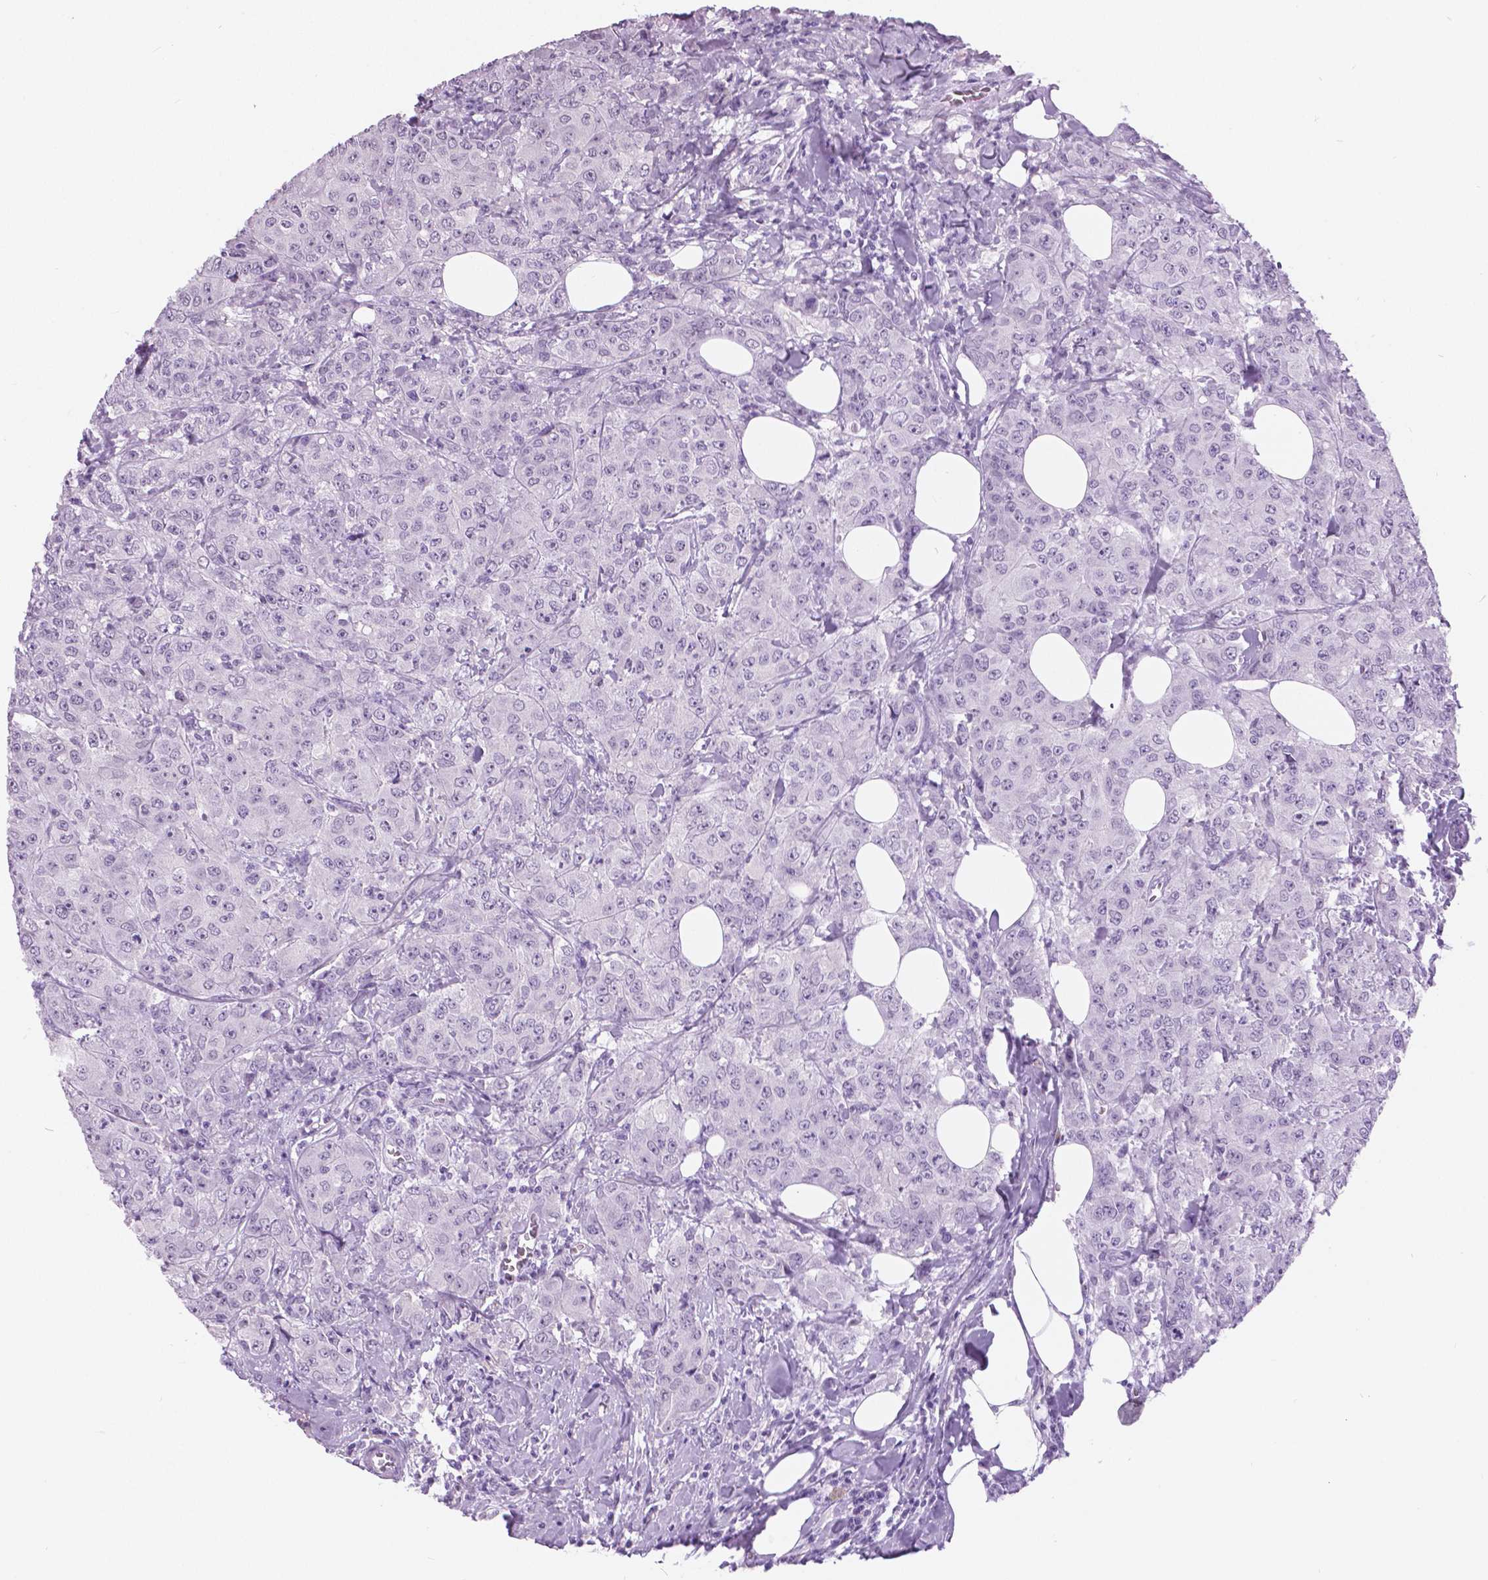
{"staining": {"intensity": "negative", "quantity": "none", "location": "none"}, "tissue": "breast cancer", "cell_type": "Tumor cells", "image_type": "cancer", "snomed": [{"axis": "morphology", "description": "Normal tissue, NOS"}, {"axis": "morphology", "description": "Duct carcinoma"}, {"axis": "topography", "description": "Breast"}], "caption": "Immunohistochemistry (IHC) micrograph of neoplastic tissue: human breast cancer stained with DAB displays no significant protein expression in tumor cells.", "gene": "MYOM1", "patient": {"sex": "female", "age": 43}}